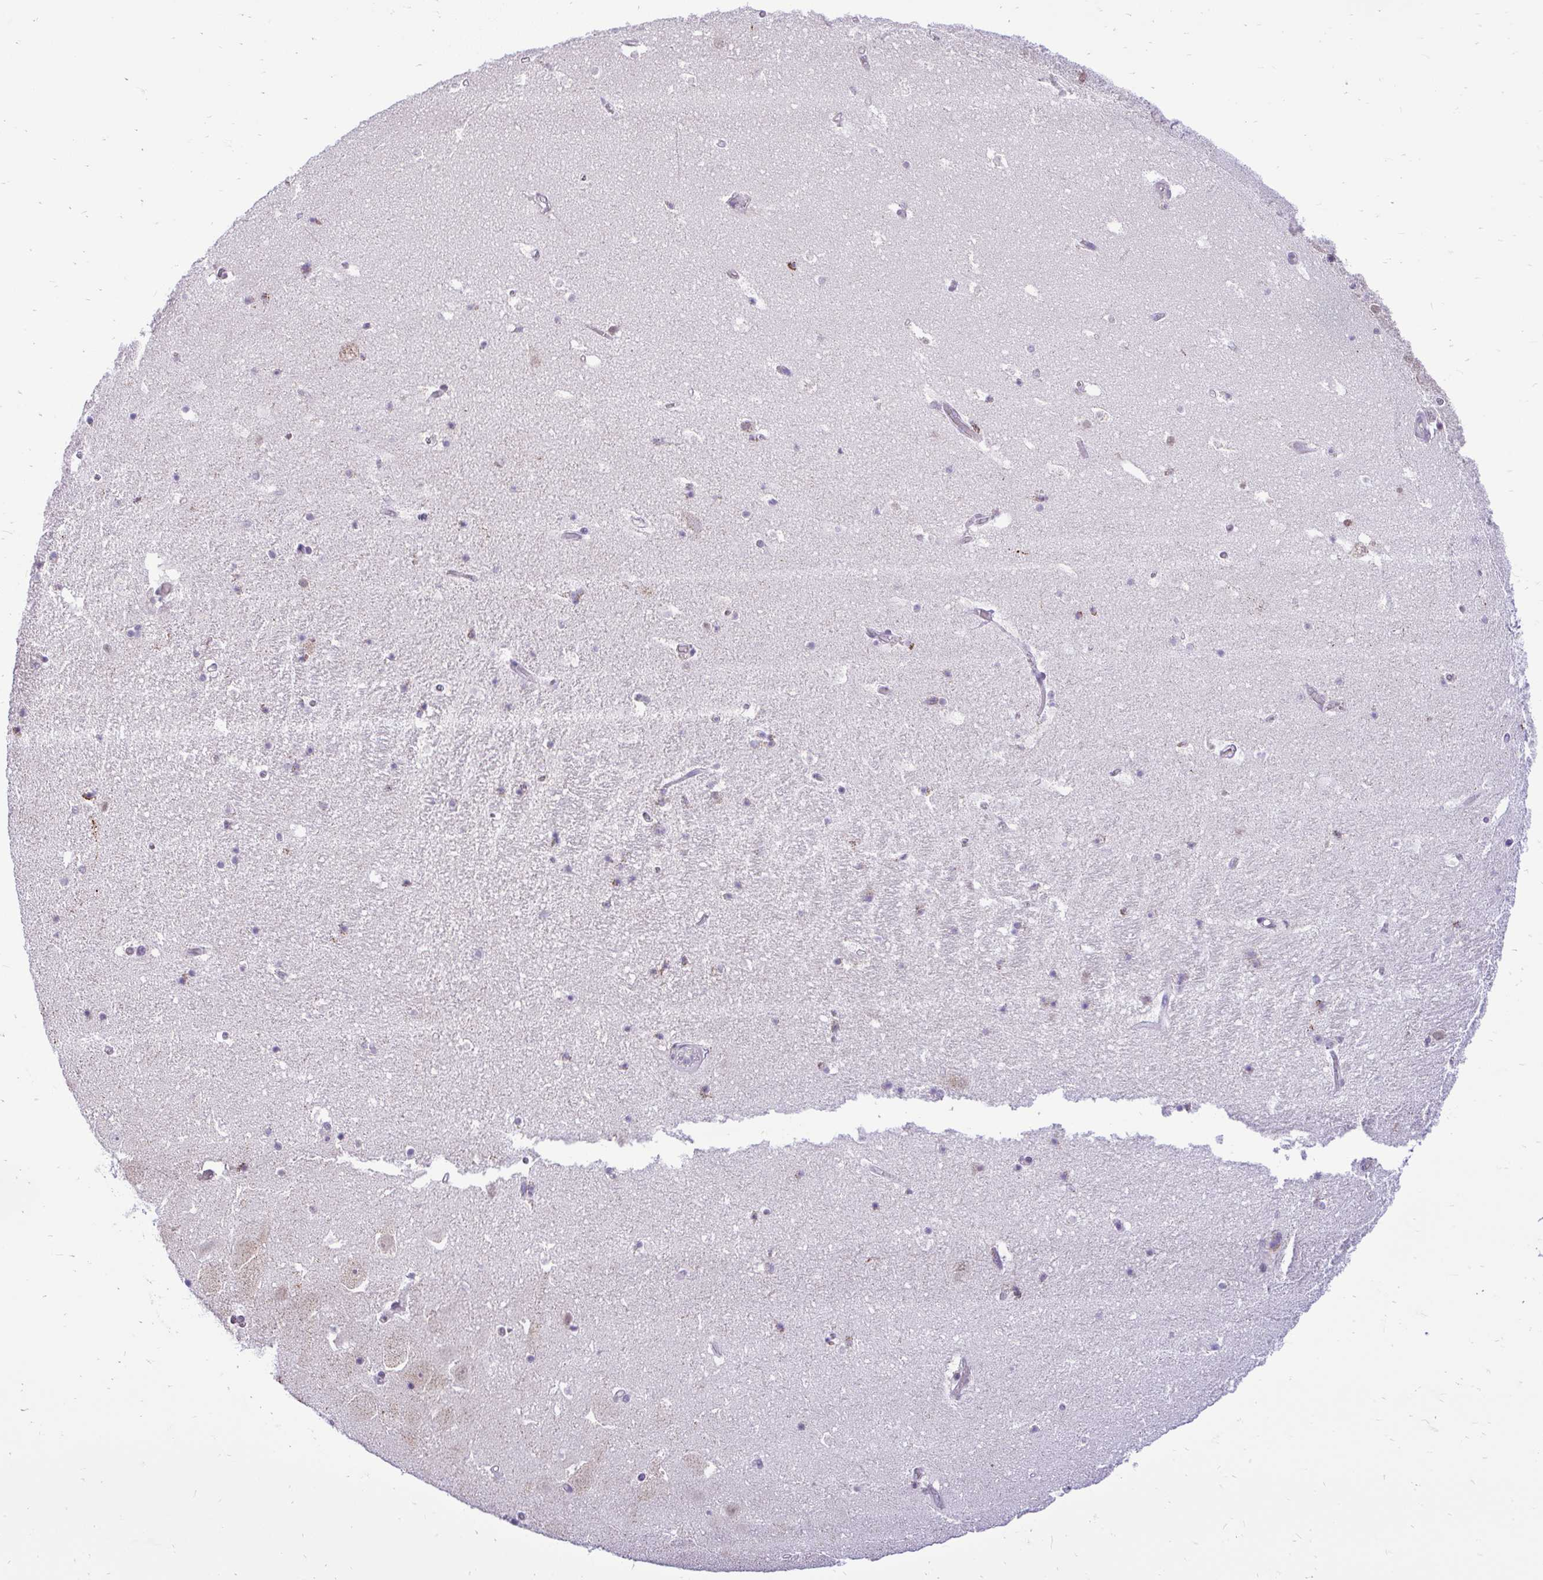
{"staining": {"intensity": "negative", "quantity": "none", "location": "none"}, "tissue": "hippocampus", "cell_type": "Glial cells", "image_type": "normal", "snomed": [{"axis": "morphology", "description": "Normal tissue, NOS"}, {"axis": "topography", "description": "Hippocampus"}], "caption": "Immunohistochemistry (IHC) image of benign hippocampus: human hippocampus stained with DAB demonstrates no significant protein staining in glial cells. (Brightfield microscopy of DAB (3,3'-diaminobenzidine) immunohistochemistry at high magnification).", "gene": "PYCR2", "patient": {"sex": "female", "age": 42}}